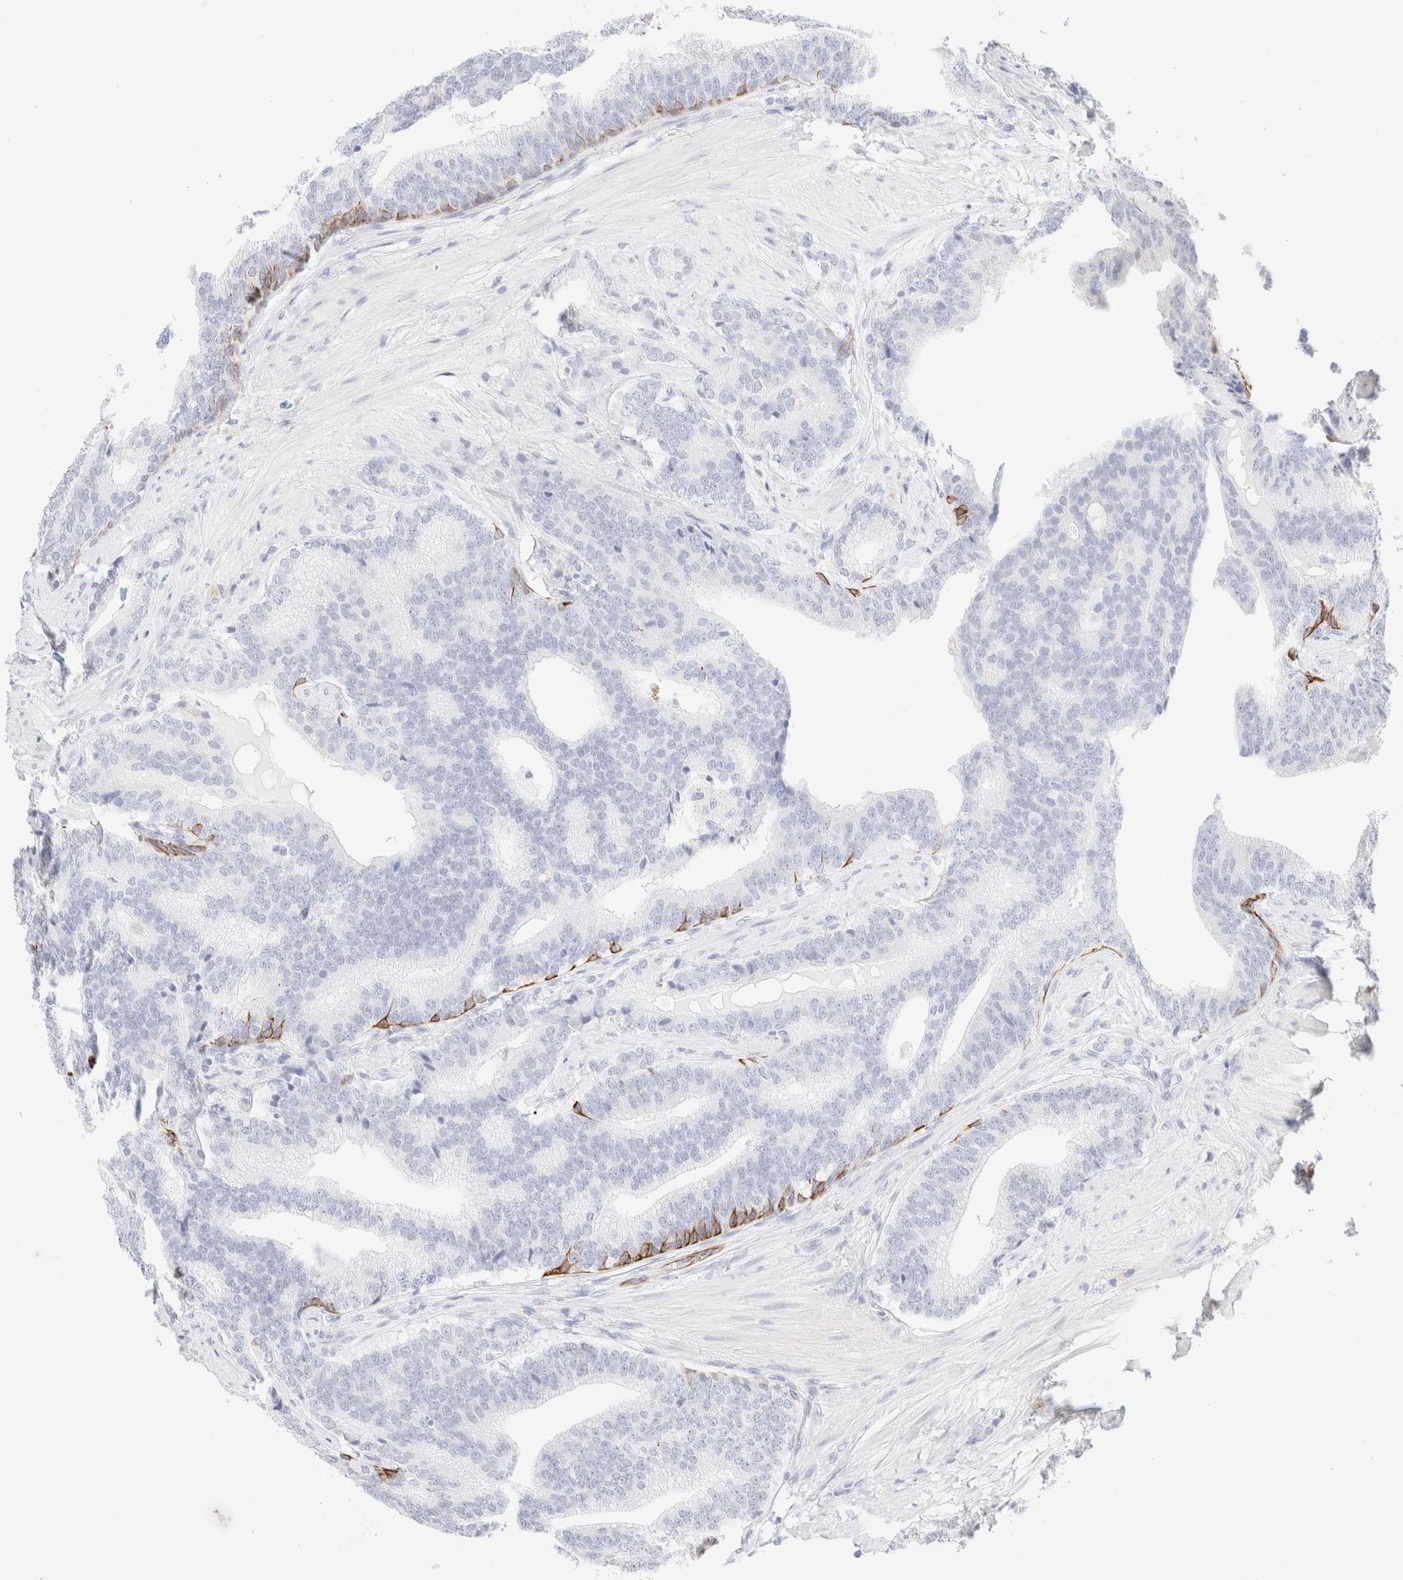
{"staining": {"intensity": "negative", "quantity": "none", "location": "none"}, "tissue": "prostate cancer", "cell_type": "Tumor cells", "image_type": "cancer", "snomed": [{"axis": "morphology", "description": "Adenocarcinoma, High grade"}, {"axis": "topography", "description": "Prostate"}], "caption": "Prostate adenocarcinoma (high-grade) stained for a protein using immunohistochemistry displays no expression tumor cells.", "gene": "KRT15", "patient": {"sex": "male", "age": 55}}